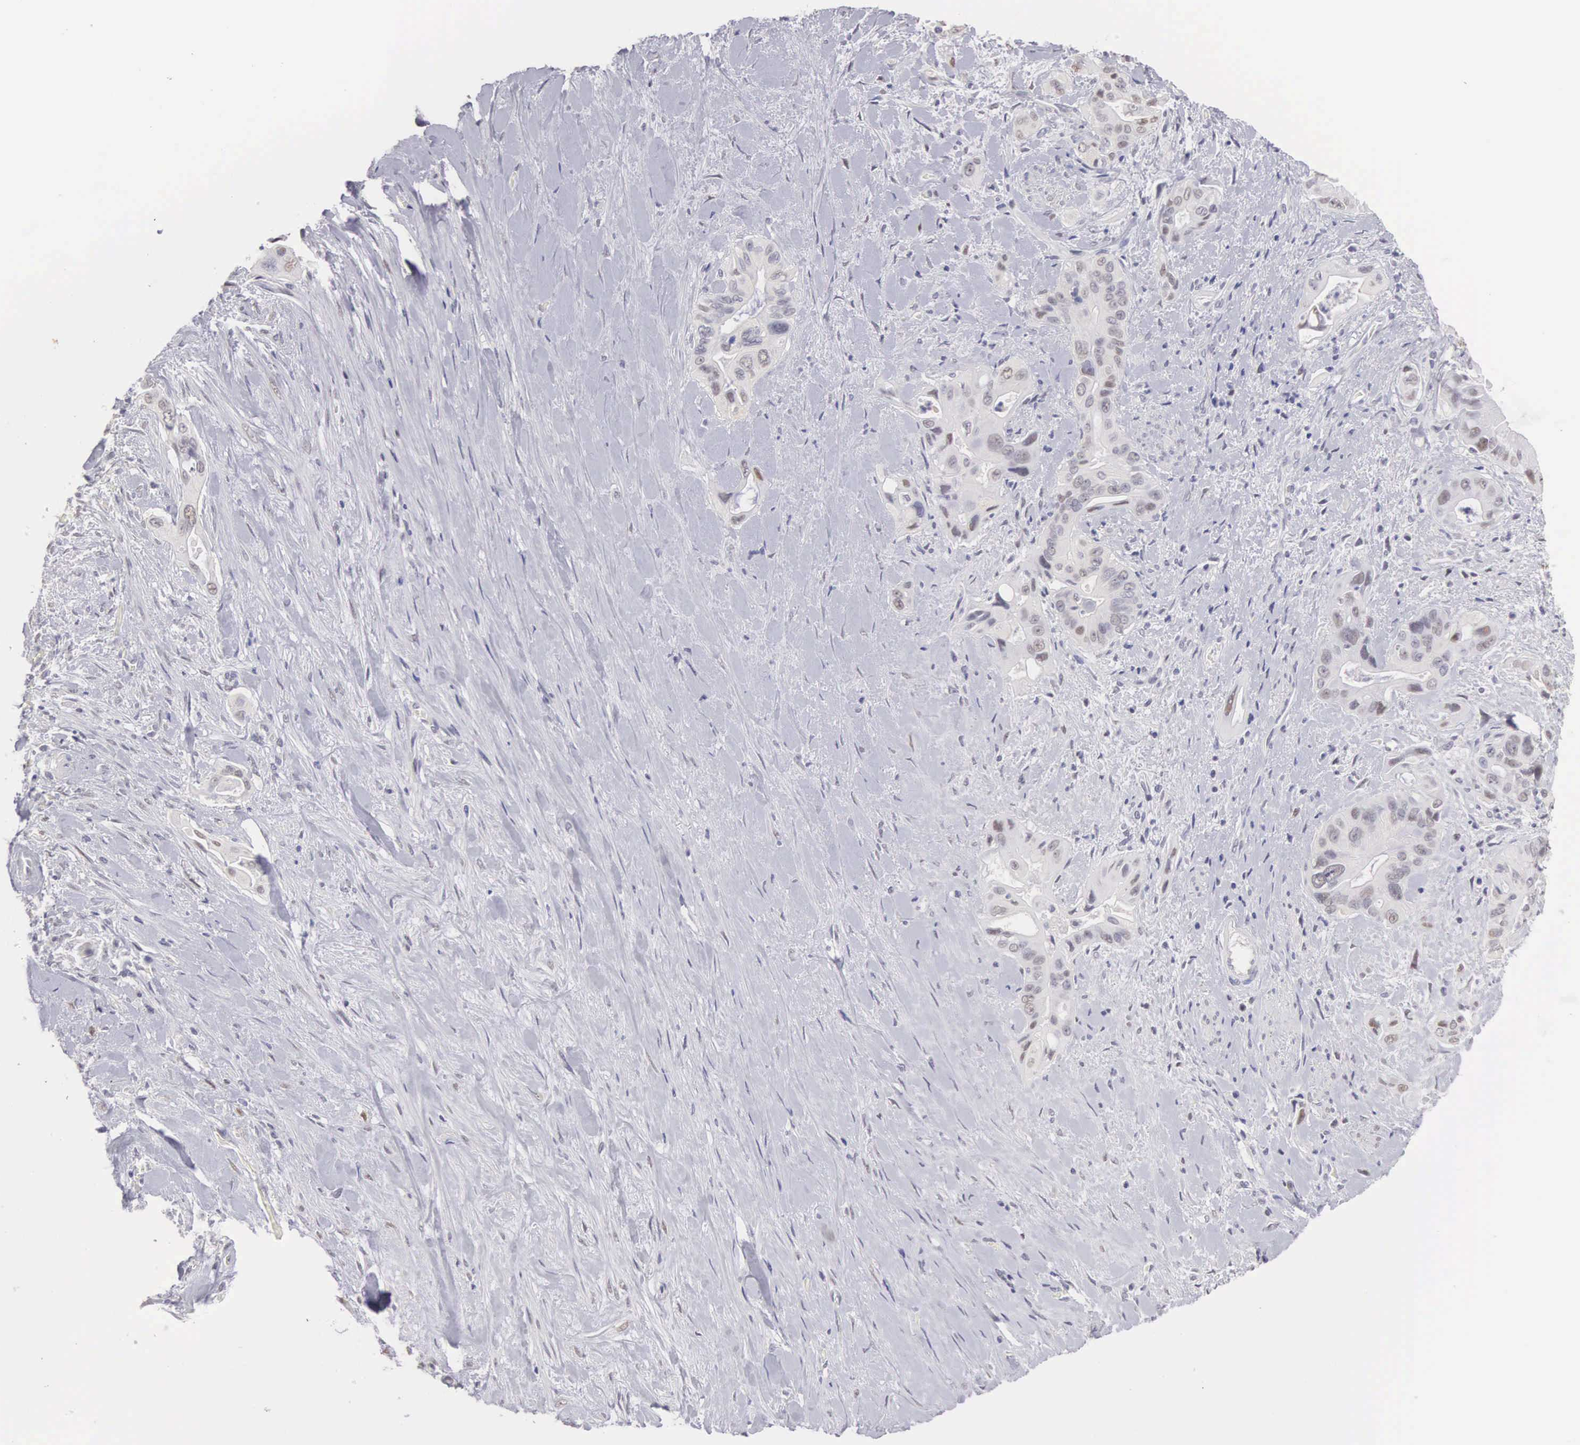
{"staining": {"intensity": "weak", "quantity": "<25%", "location": "nuclear"}, "tissue": "pancreatic cancer", "cell_type": "Tumor cells", "image_type": "cancer", "snomed": [{"axis": "morphology", "description": "Adenocarcinoma, NOS"}, {"axis": "topography", "description": "Pancreas"}], "caption": "DAB immunohistochemical staining of human pancreatic cancer displays no significant expression in tumor cells.", "gene": "UBA1", "patient": {"sex": "male", "age": 77}}